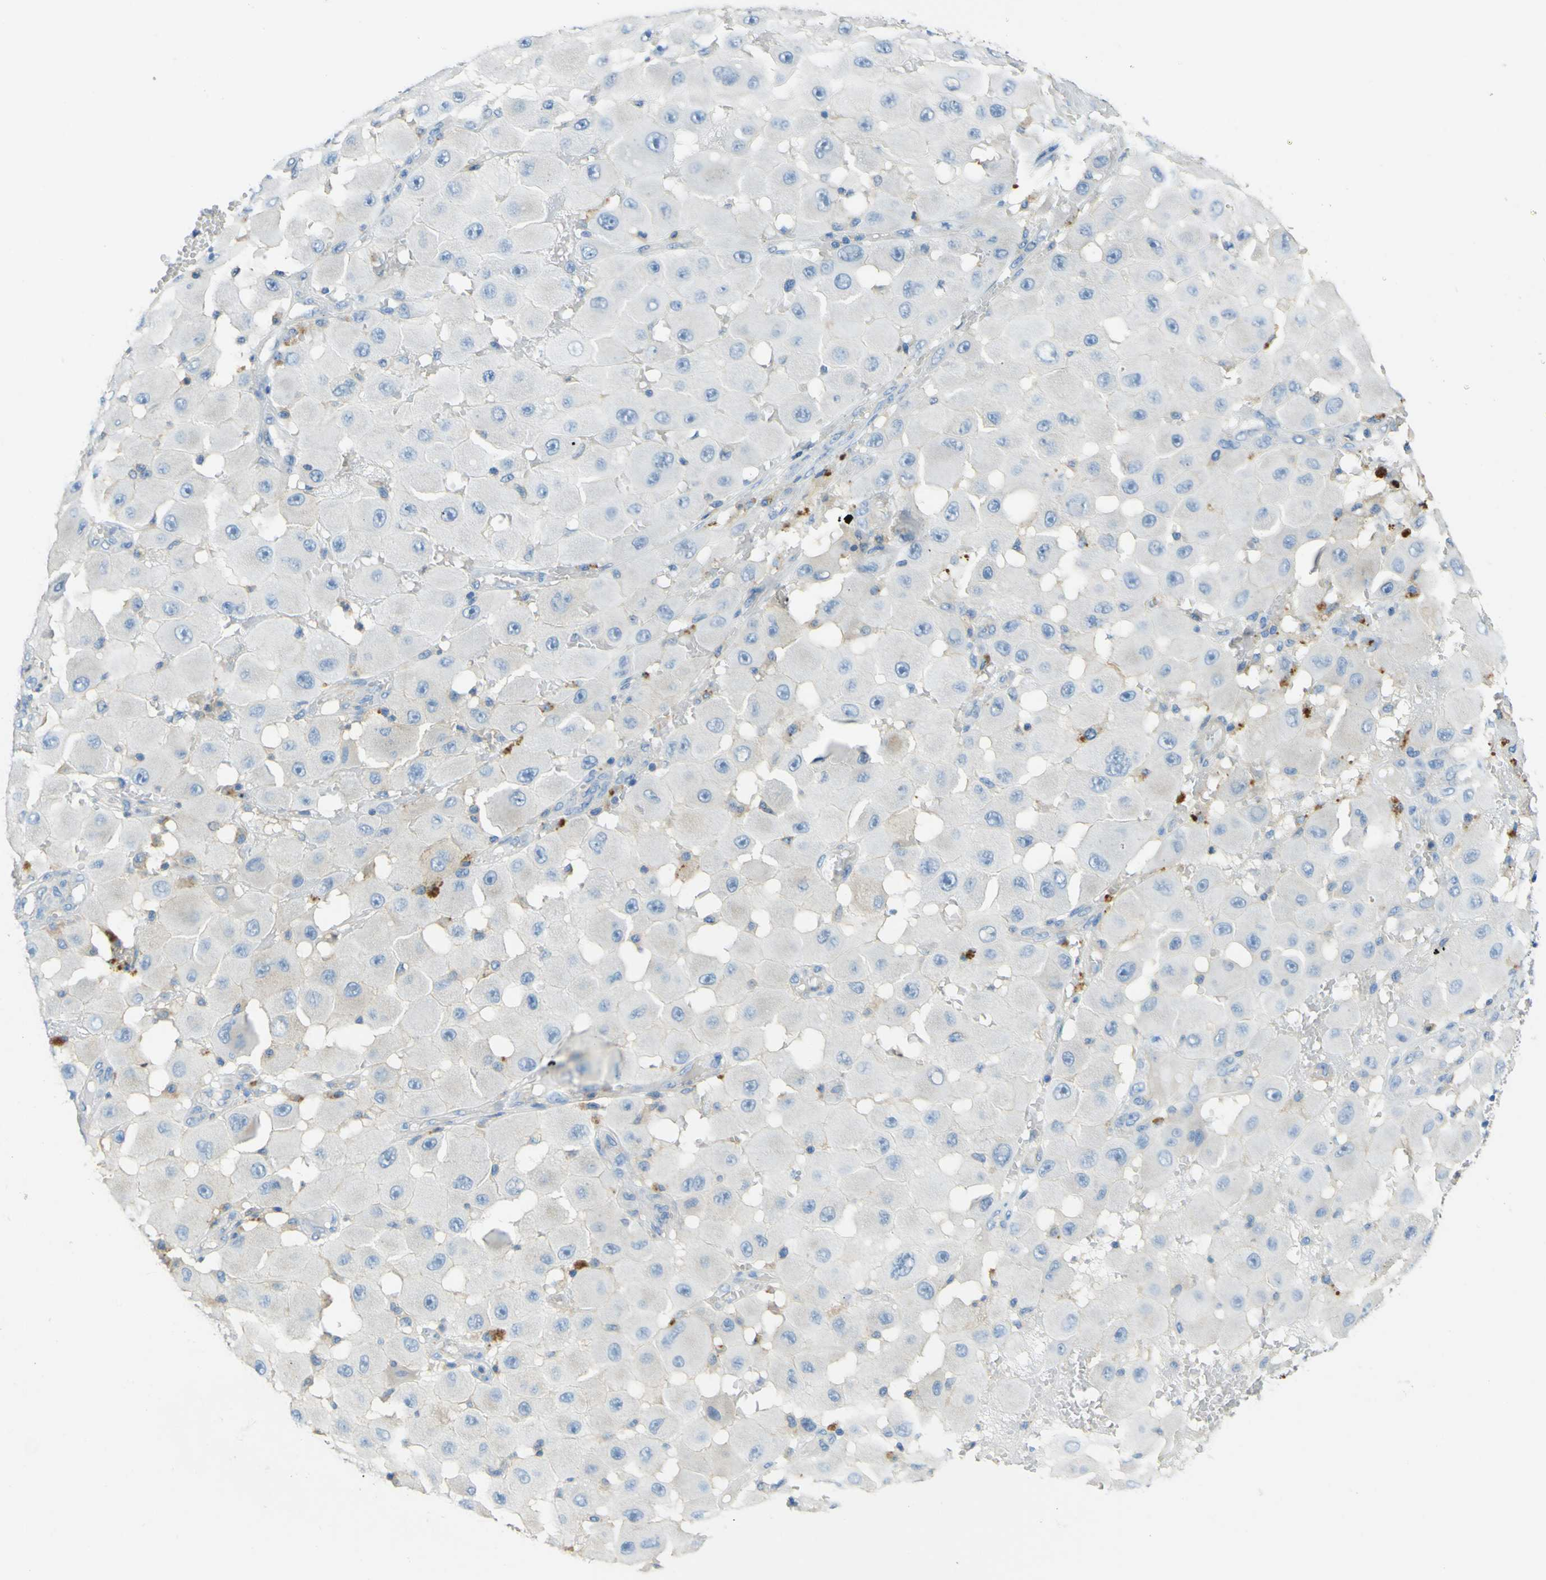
{"staining": {"intensity": "negative", "quantity": "none", "location": "none"}, "tissue": "melanoma", "cell_type": "Tumor cells", "image_type": "cancer", "snomed": [{"axis": "morphology", "description": "Malignant melanoma, NOS"}, {"axis": "topography", "description": "Skin"}], "caption": "Tumor cells are negative for protein expression in human melanoma.", "gene": "OGN", "patient": {"sex": "female", "age": 81}}